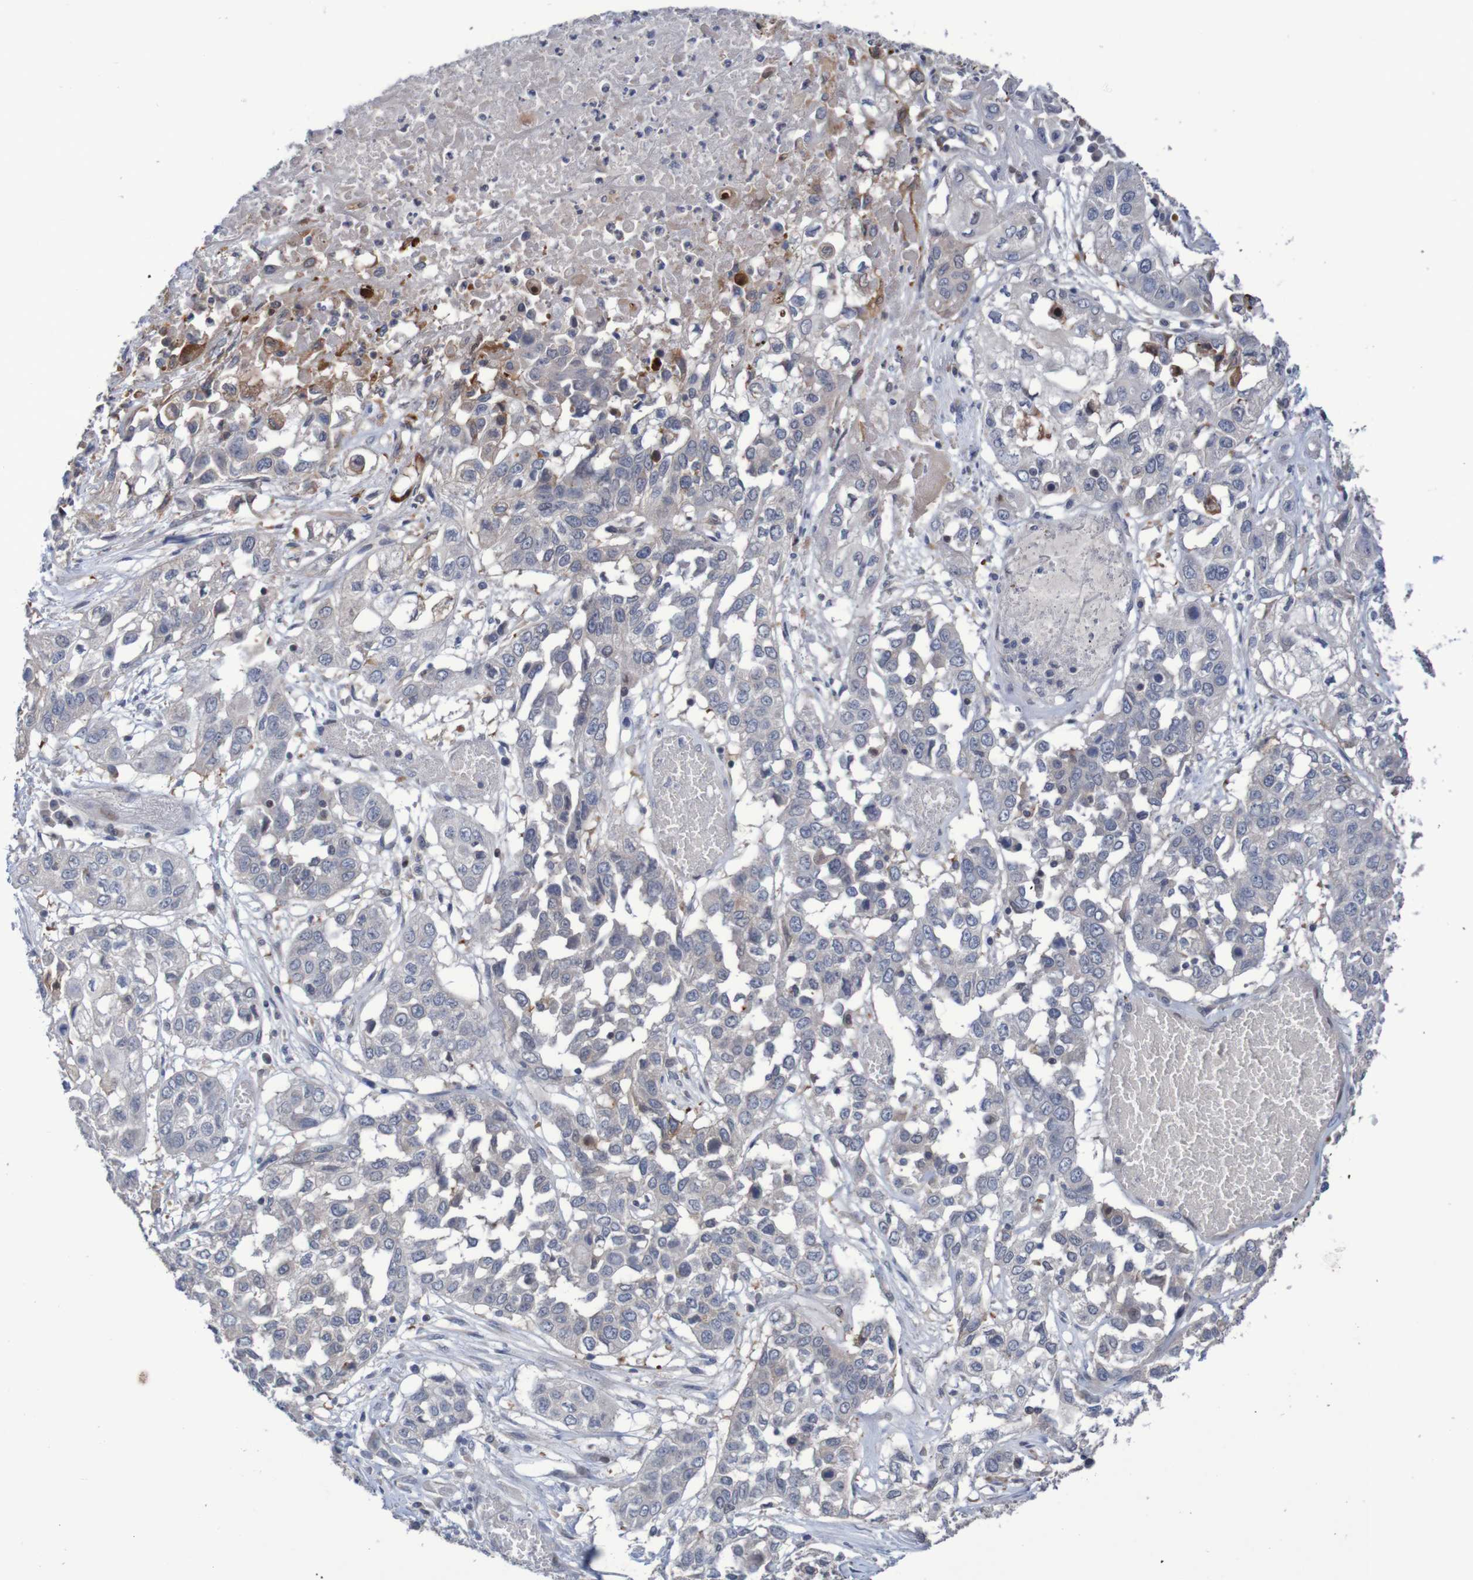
{"staining": {"intensity": "negative", "quantity": "none", "location": "none"}, "tissue": "lung cancer", "cell_type": "Tumor cells", "image_type": "cancer", "snomed": [{"axis": "morphology", "description": "Squamous cell carcinoma, NOS"}, {"axis": "topography", "description": "Lung"}], "caption": "Tumor cells are negative for protein expression in human lung squamous cell carcinoma. (Brightfield microscopy of DAB immunohistochemistry (IHC) at high magnification).", "gene": "FBP2", "patient": {"sex": "male", "age": 71}}